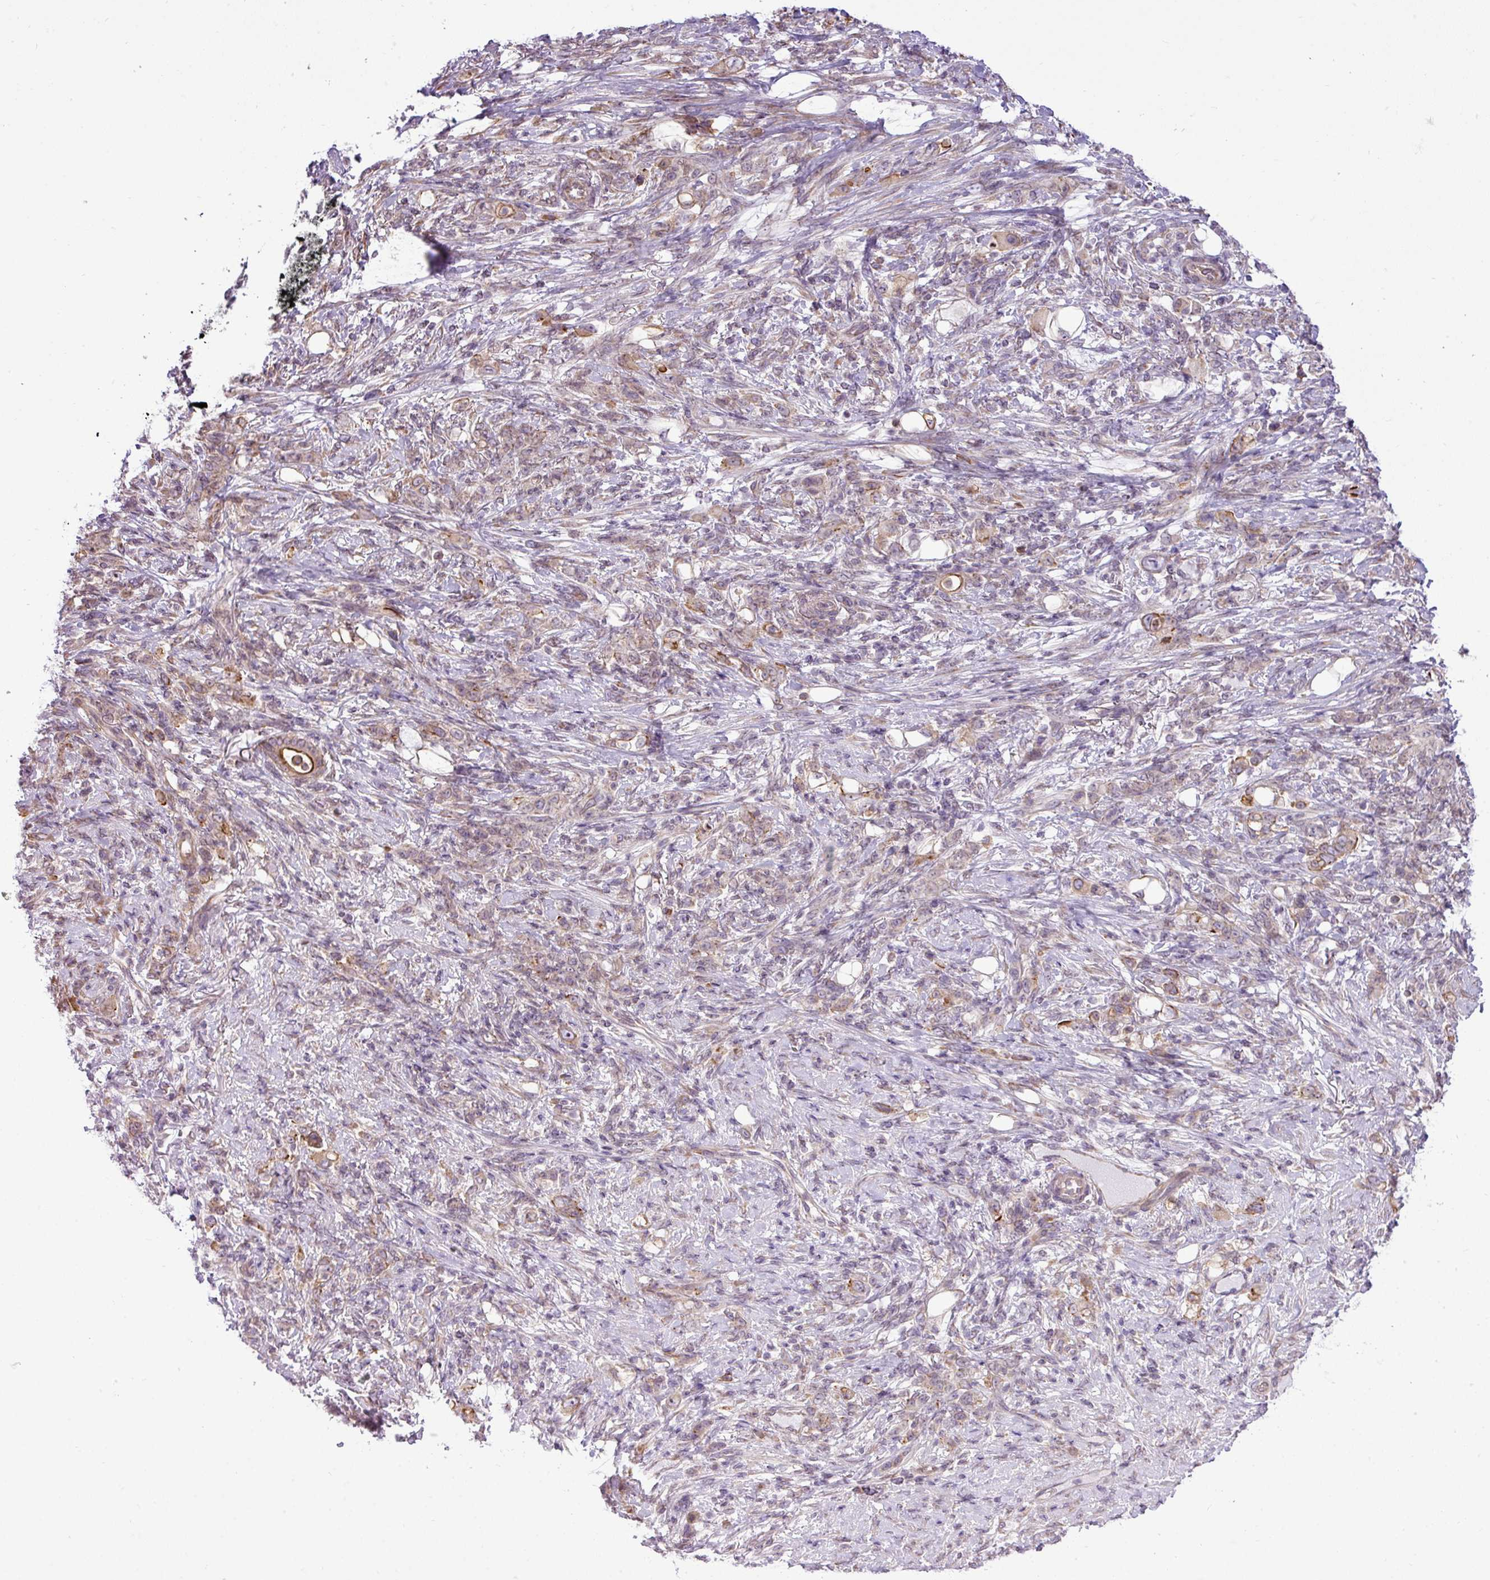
{"staining": {"intensity": "moderate", "quantity": "<25%", "location": "cytoplasmic/membranous"}, "tissue": "stomach cancer", "cell_type": "Tumor cells", "image_type": "cancer", "snomed": [{"axis": "morphology", "description": "Adenocarcinoma, NOS"}, {"axis": "topography", "description": "Stomach"}], "caption": "Moderate cytoplasmic/membranous positivity for a protein is appreciated in about <25% of tumor cells of stomach cancer (adenocarcinoma) using immunohistochemistry (IHC).", "gene": "COX18", "patient": {"sex": "female", "age": 79}}